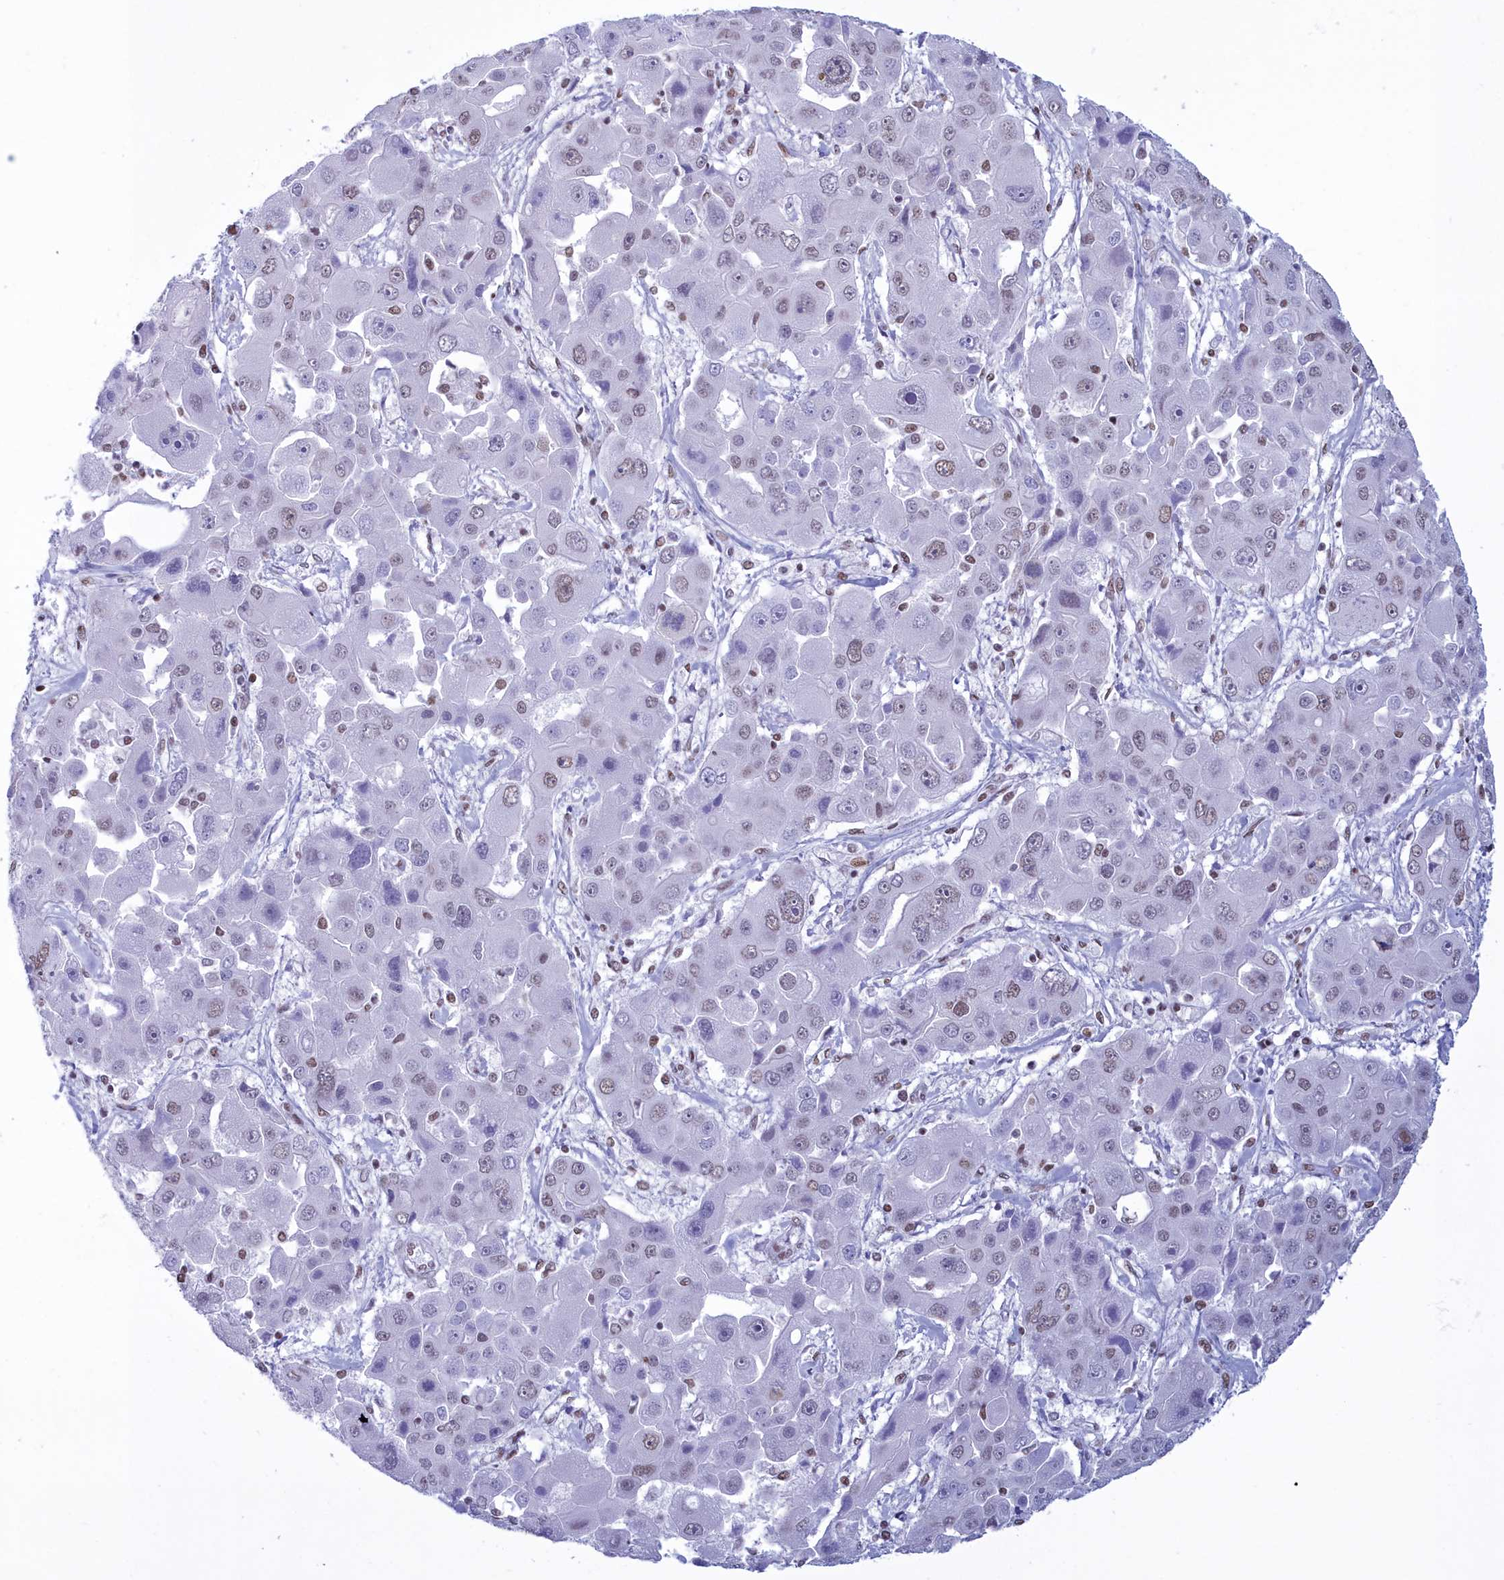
{"staining": {"intensity": "weak", "quantity": "25%-75%", "location": "nuclear"}, "tissue": "liver cancer", "cell_type": "Tumor cells", "image_type": "cancer", "snomed": [{"axis": "morphology", "description": "Cholangiocarcinoma"}, {"axis": "topography", "description": "Liver"}], "caption": "Immunohistochemical staining of human liver cholangiocarcinoma shows weak nuclear protein expression in approximately 25%-75% of tumor cells.", "gene": "CDC26", "patient": {"sex": "male", "age": 67}}